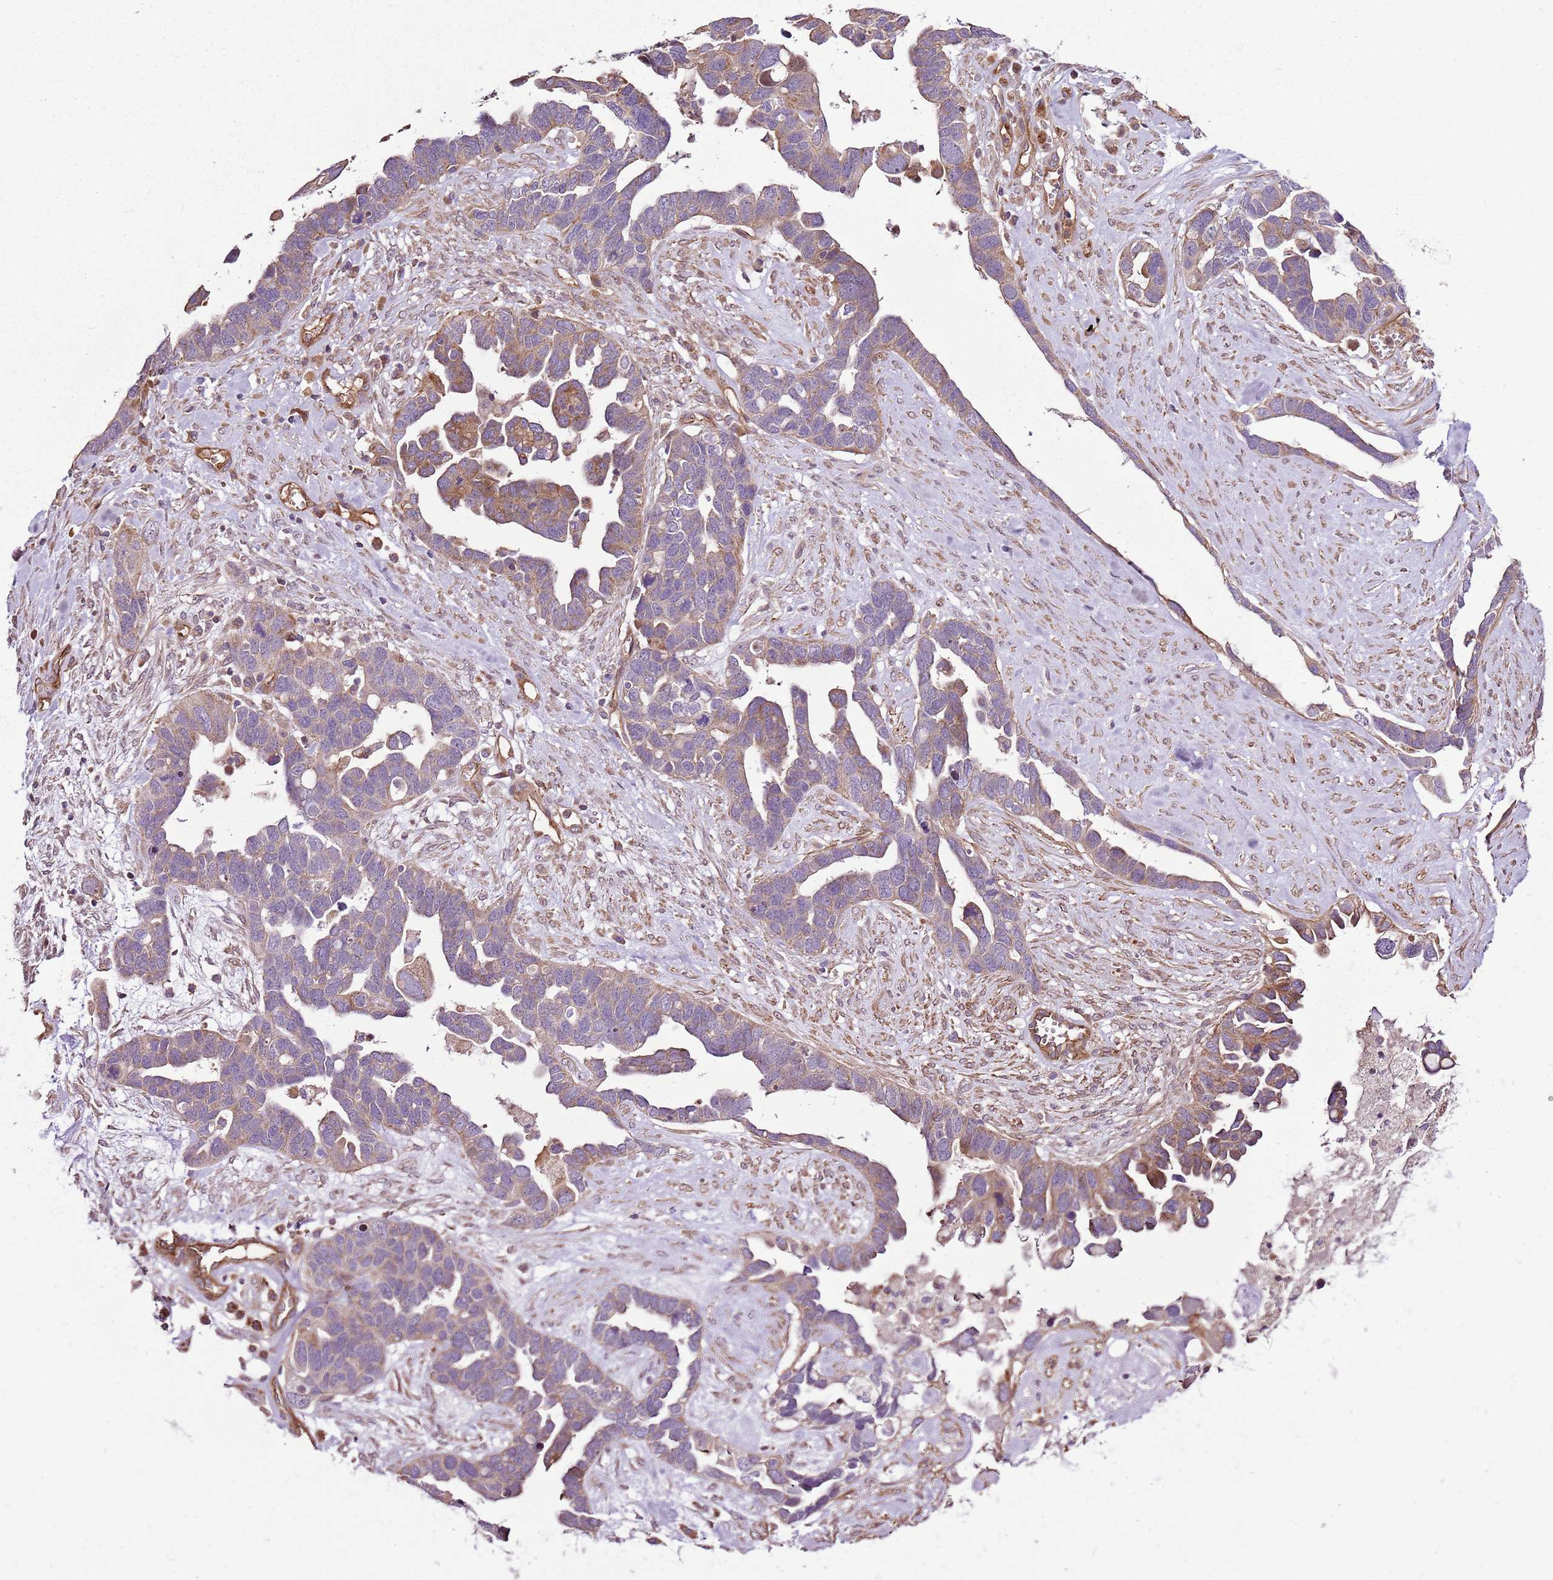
{"staining": {"intensity": "weak", "quantity": ">75%", "location": "cytoplasmic/membranous"}, "tissue": "ovarian cancer", "cell_type": "Tumor cells", "image_type": "cancer", "snomed": [{"axis": "morphology", "description": "Cystadenocarcinoma, serous, NOS"}, {"axis": "topography", "description": "Ovary"}], "caption": "A brown stain shows weak cytoplasmic/membranous expression of a protein in ovarian cancer tumor cells. (DAB = brown stain, brightfield microscopy at high magnification).", "gene": "ZNF827", "patient": {"sex": "female", "age": 54}}